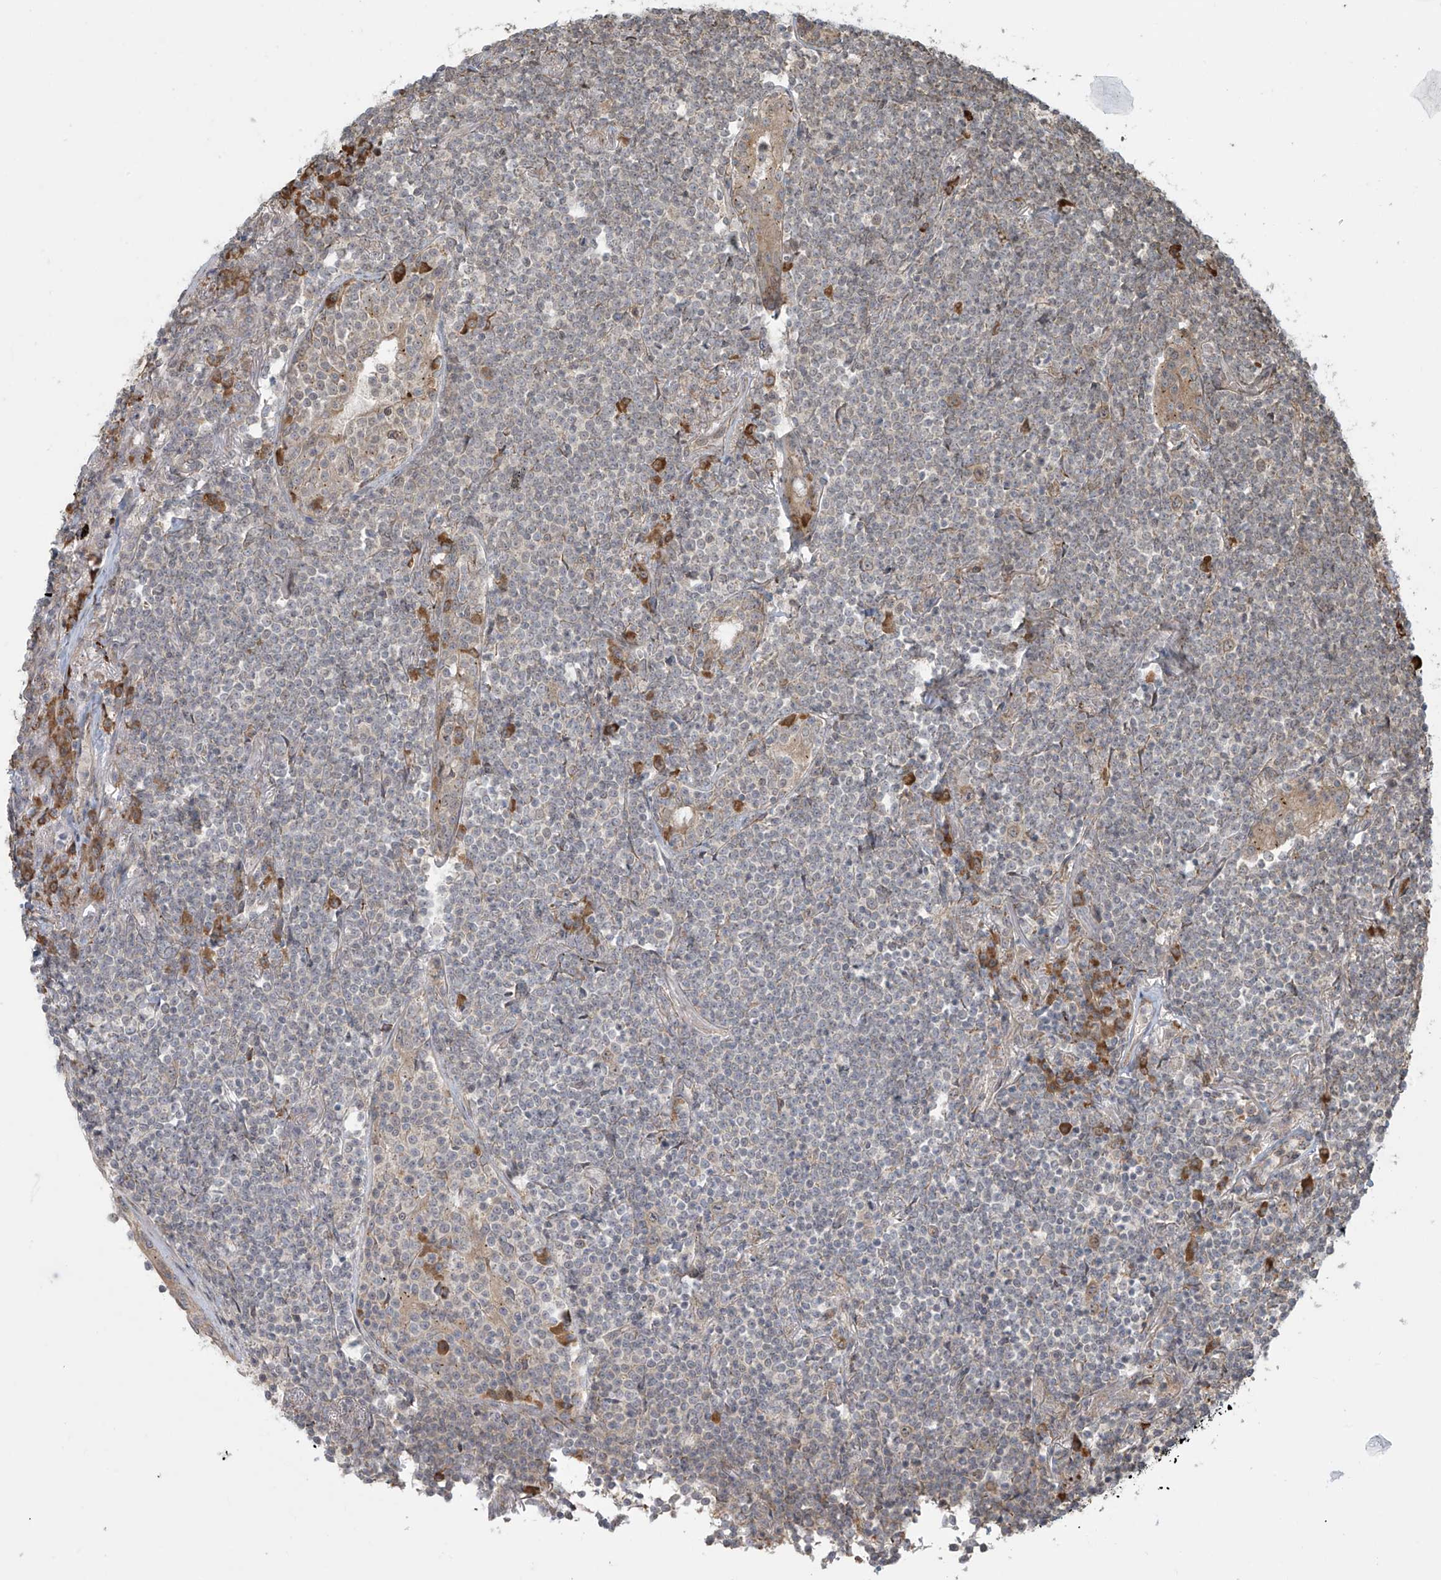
{"staining": {"intensity": "negative", "quantity": "none", "location": "none"}, "tissue": "lymphoma", "cell_type": "Tumor cells", "image_type": "cancer", "snomed": [{"axis": "morphology", "description": "Malignant lymphoma, non-Hodgkin's type, Low grade"}, {"axis": "topography", "description": "Lung"}], "caption": "Micrograph shows no protein expression in tumor cells of lymphoma tissue.", "gene": "PLEKHM3", "patient": {"sex": "female", "age": 71}}